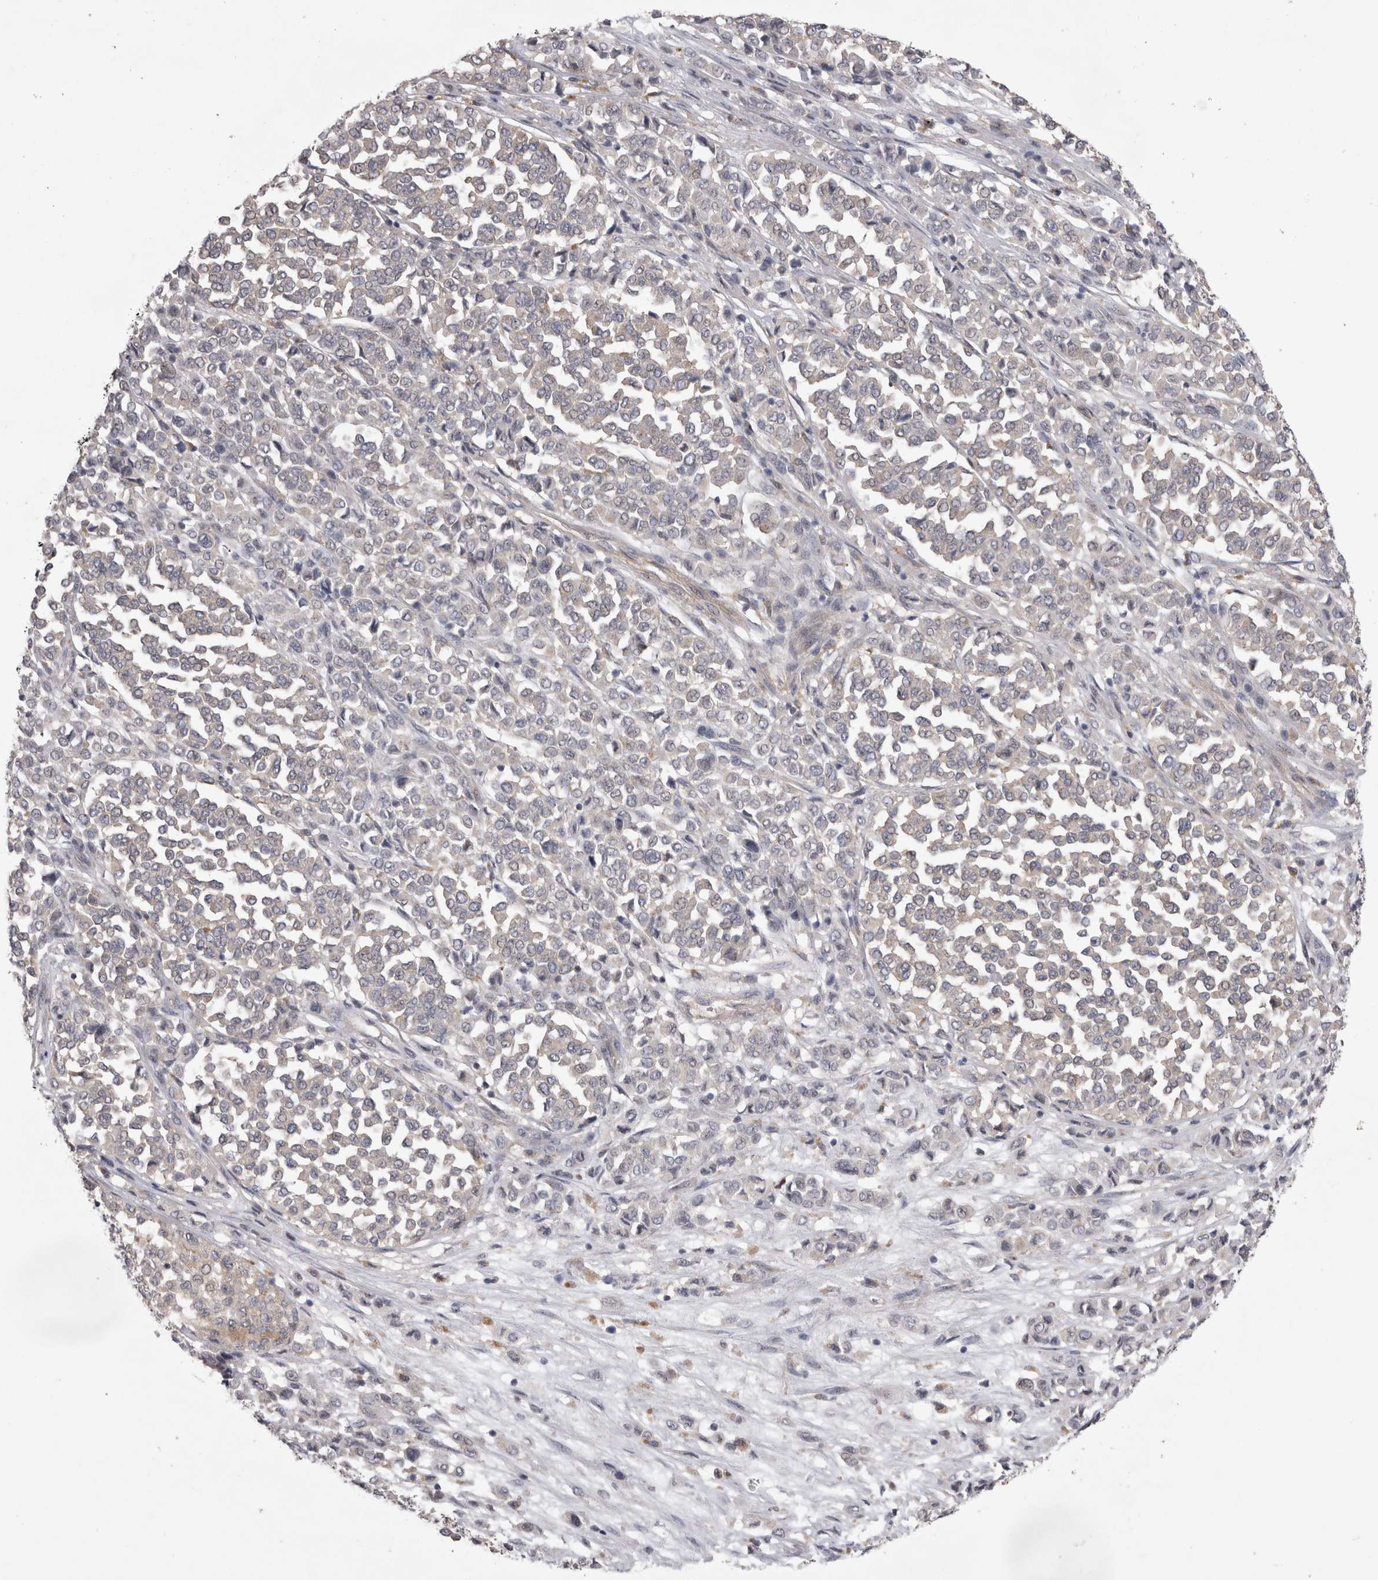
{"staining": {"intensity": "negative", "quantity": "none", "location": "none"}, "tissue": "melanoma", "cell_type": "Tumor cells", "image_type": "cancer", "snomed": [{"axis": "morphology", "description": "Malignant melanoma, Metastatic site"}, {"axis": "topography", "description": "Pancreas"}], "caption": "Immunohistochemistry photomicrograph of melanoma stained for a protein (brown), which reveals no staining in tumor cells. (DAB (3,3'-diaminobenzidine) IHC with hematoxylin counter stain).", "gene": "CTBS", "patient": {"sex": "female", "age": 30}}